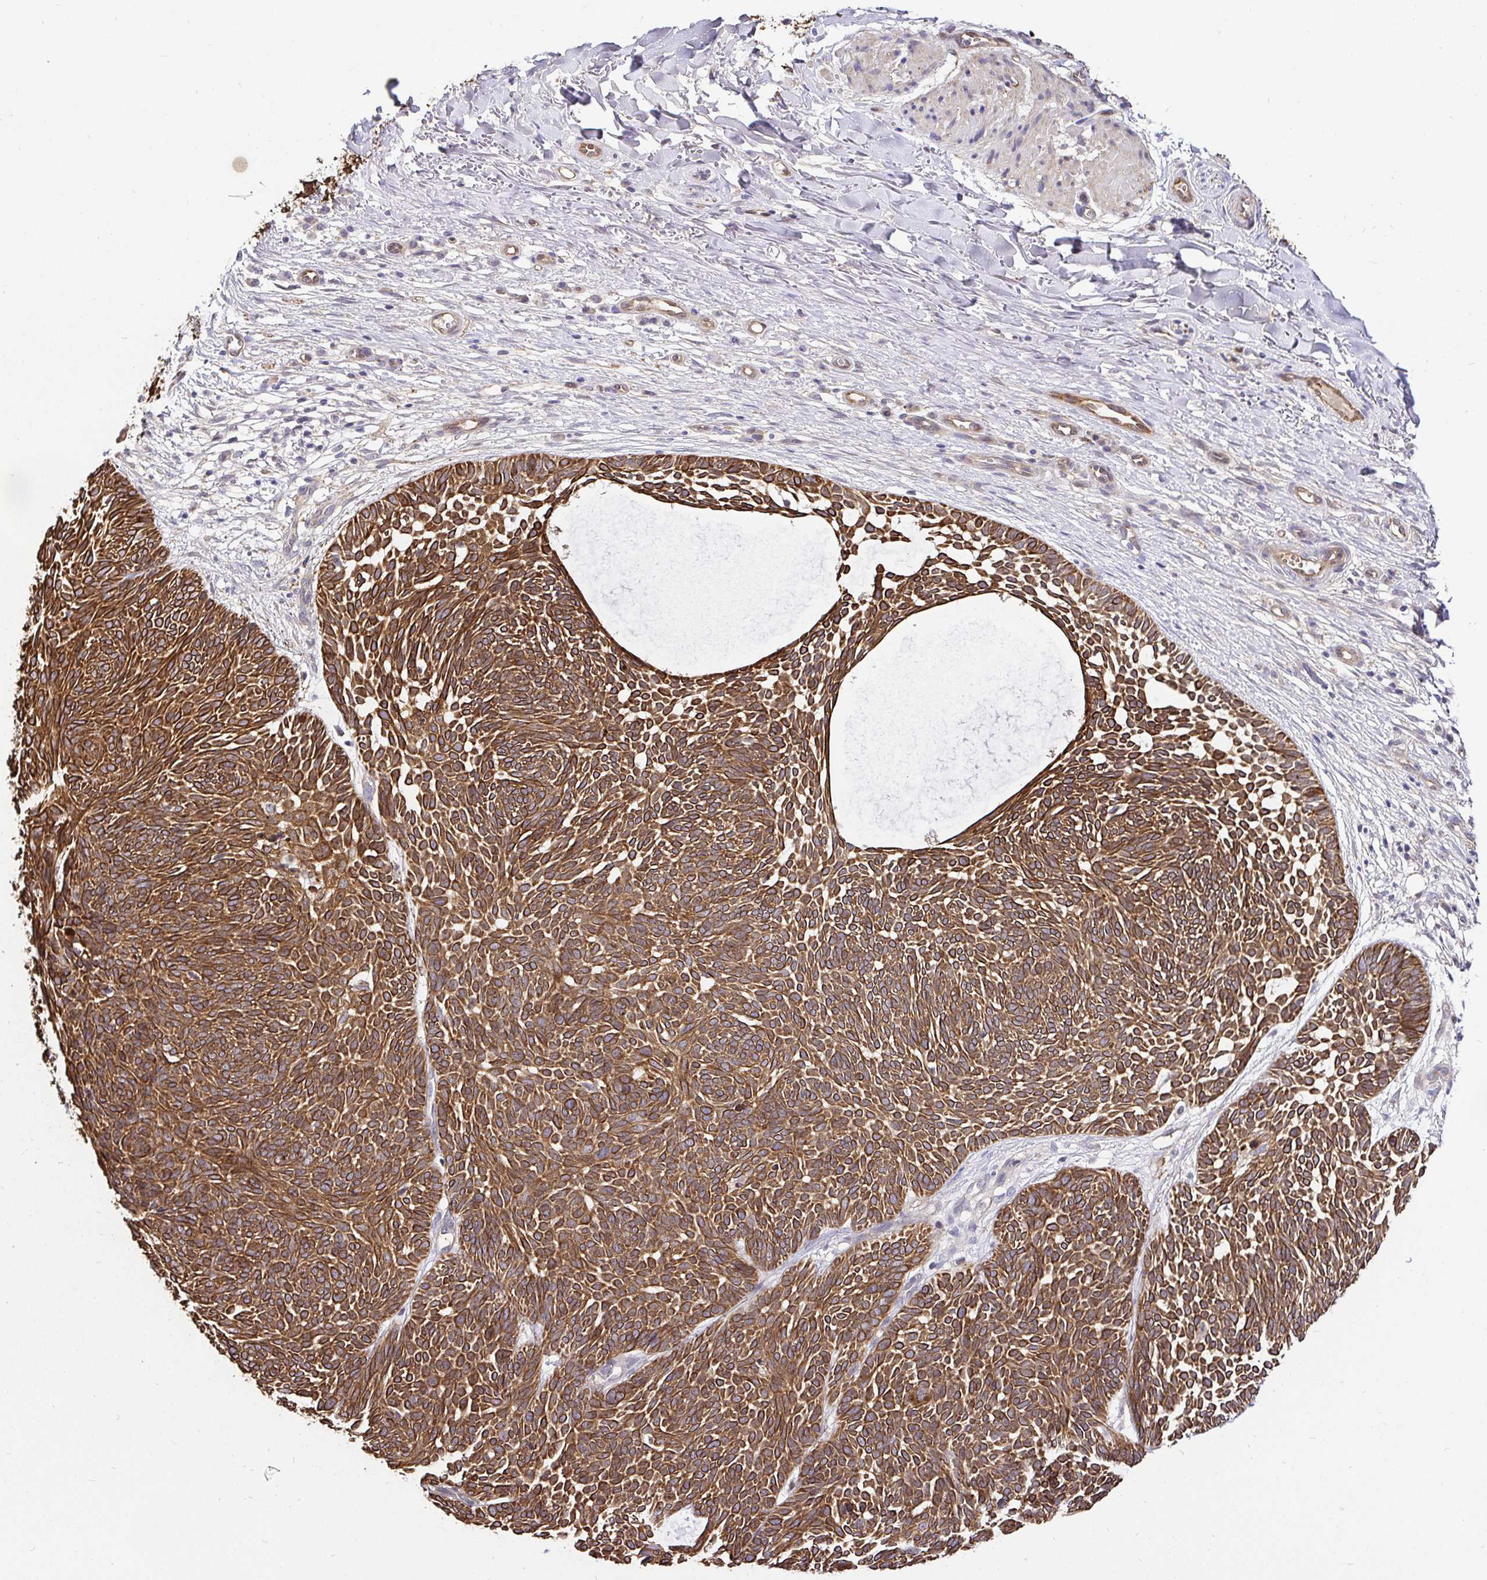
{"staining": {"intensity": "strong", "quantity": ">75%", "location": "cytoplasmic/membranous"}, "tissue": "skin cancer", "cell_type": "Tumor cells", "image_type": "cancer", "snomed": [{"axis": "morphology", "description": "Basal cell carcinoma"}, {"axis": "topography", "description": "Skin"}, {"axis": "topography", "description": "Skin of trunk"}], "caption": "Brown immunohistochemical staining in basal cell carcinoma (skin) displays strong cytoplasmic/membranous positivity in about >75% of tumor cells.", "gene": "CCDC122", "patient": {"sex": "male", "age": 74}}